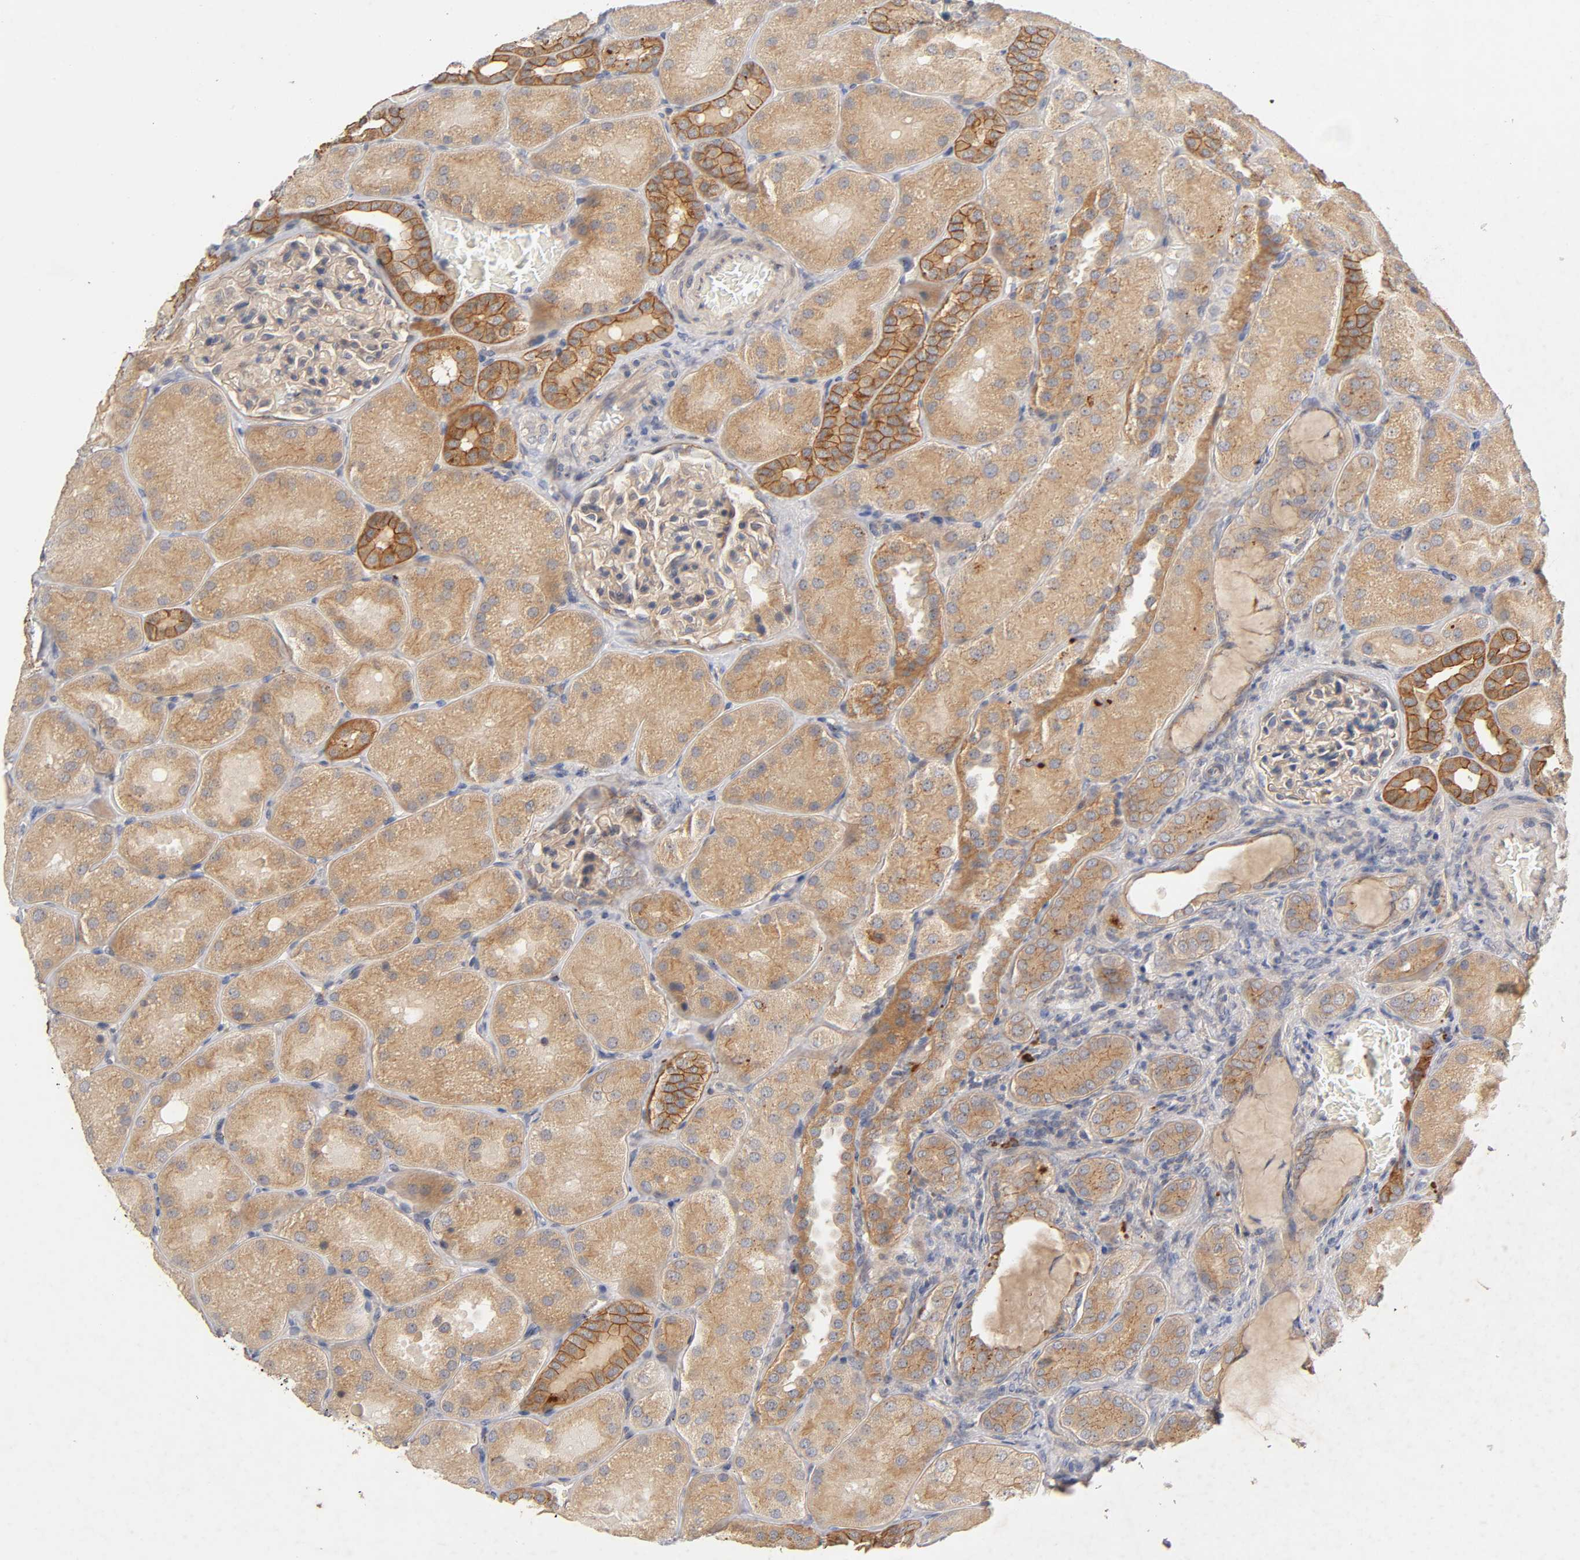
{"staining": {"intensity": "weak", "quantity": ">75%", "location": "cytoplasmic/membranous"}, "tissue": "kidney", "cell_type": "Cells in glomeruli", "image_type": "normal", "snomed": [{"axis": "morphology", "description": "Normal tissue, NOS"}, {"axis": "topography", "description": "Kidney"}], "caption": "Weak cytoplasmic/membranous protein positivity is identified in about >75% of cells in glomeruli in kidney.", "gene": "PDZD11", "patient": {"sex": "male", "age": 28}}